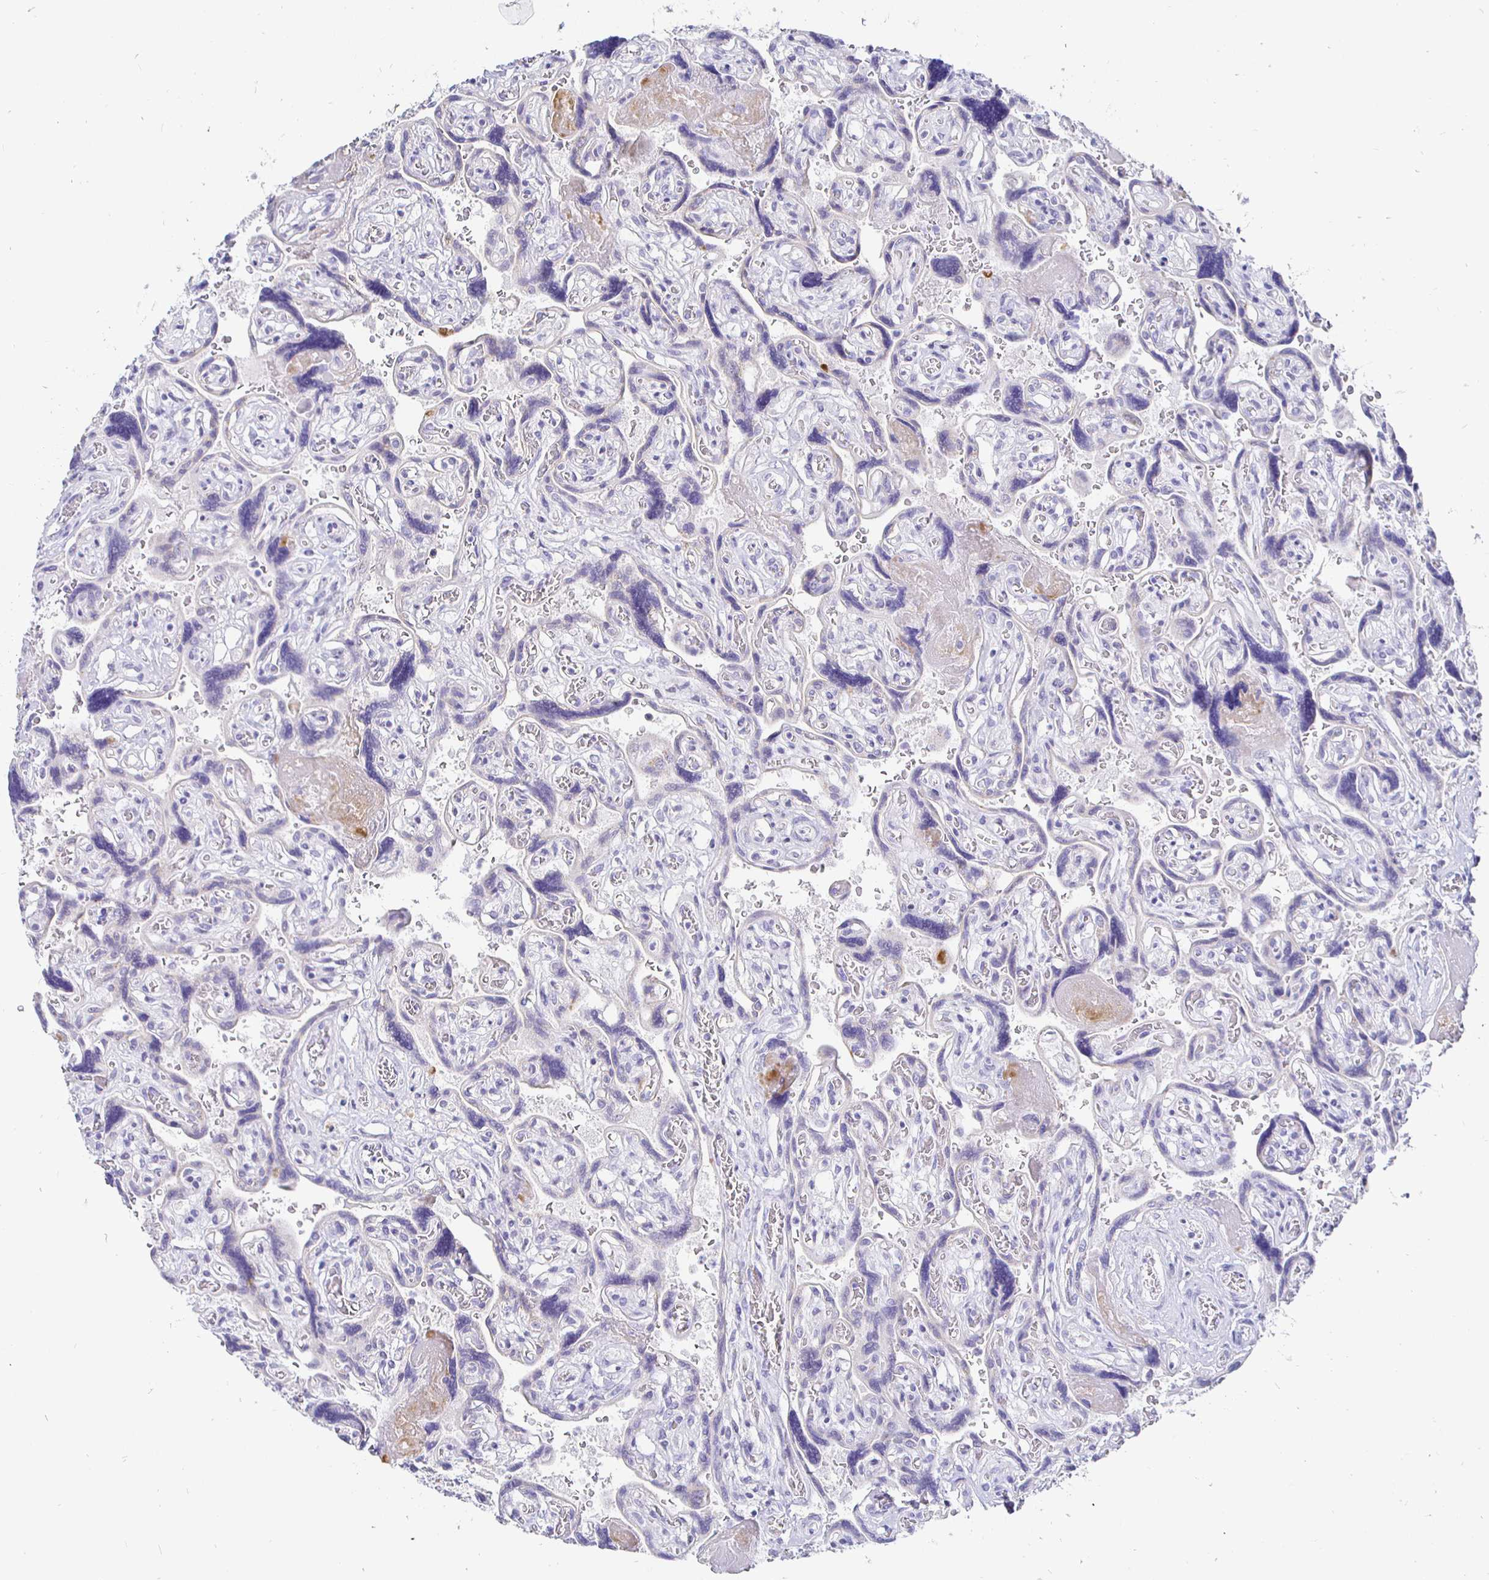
{"staining": {"intensity": "negative", "quantity": "none", "location": "none"}, "tissue": "placenta", "cell_type": "Decidual cells", "image_type": "normal", "snomed": [{"axis": "morphology", "description": "Normal tissue, NOS"}, {"axis": "topography", "description": "Placenta"}], "caption": "Benign placenta was stained to show a protein in brown. There is no significant expression in decidual cells.", "gene": "CR2", "patient": {"sex": "female", "age": 32}}